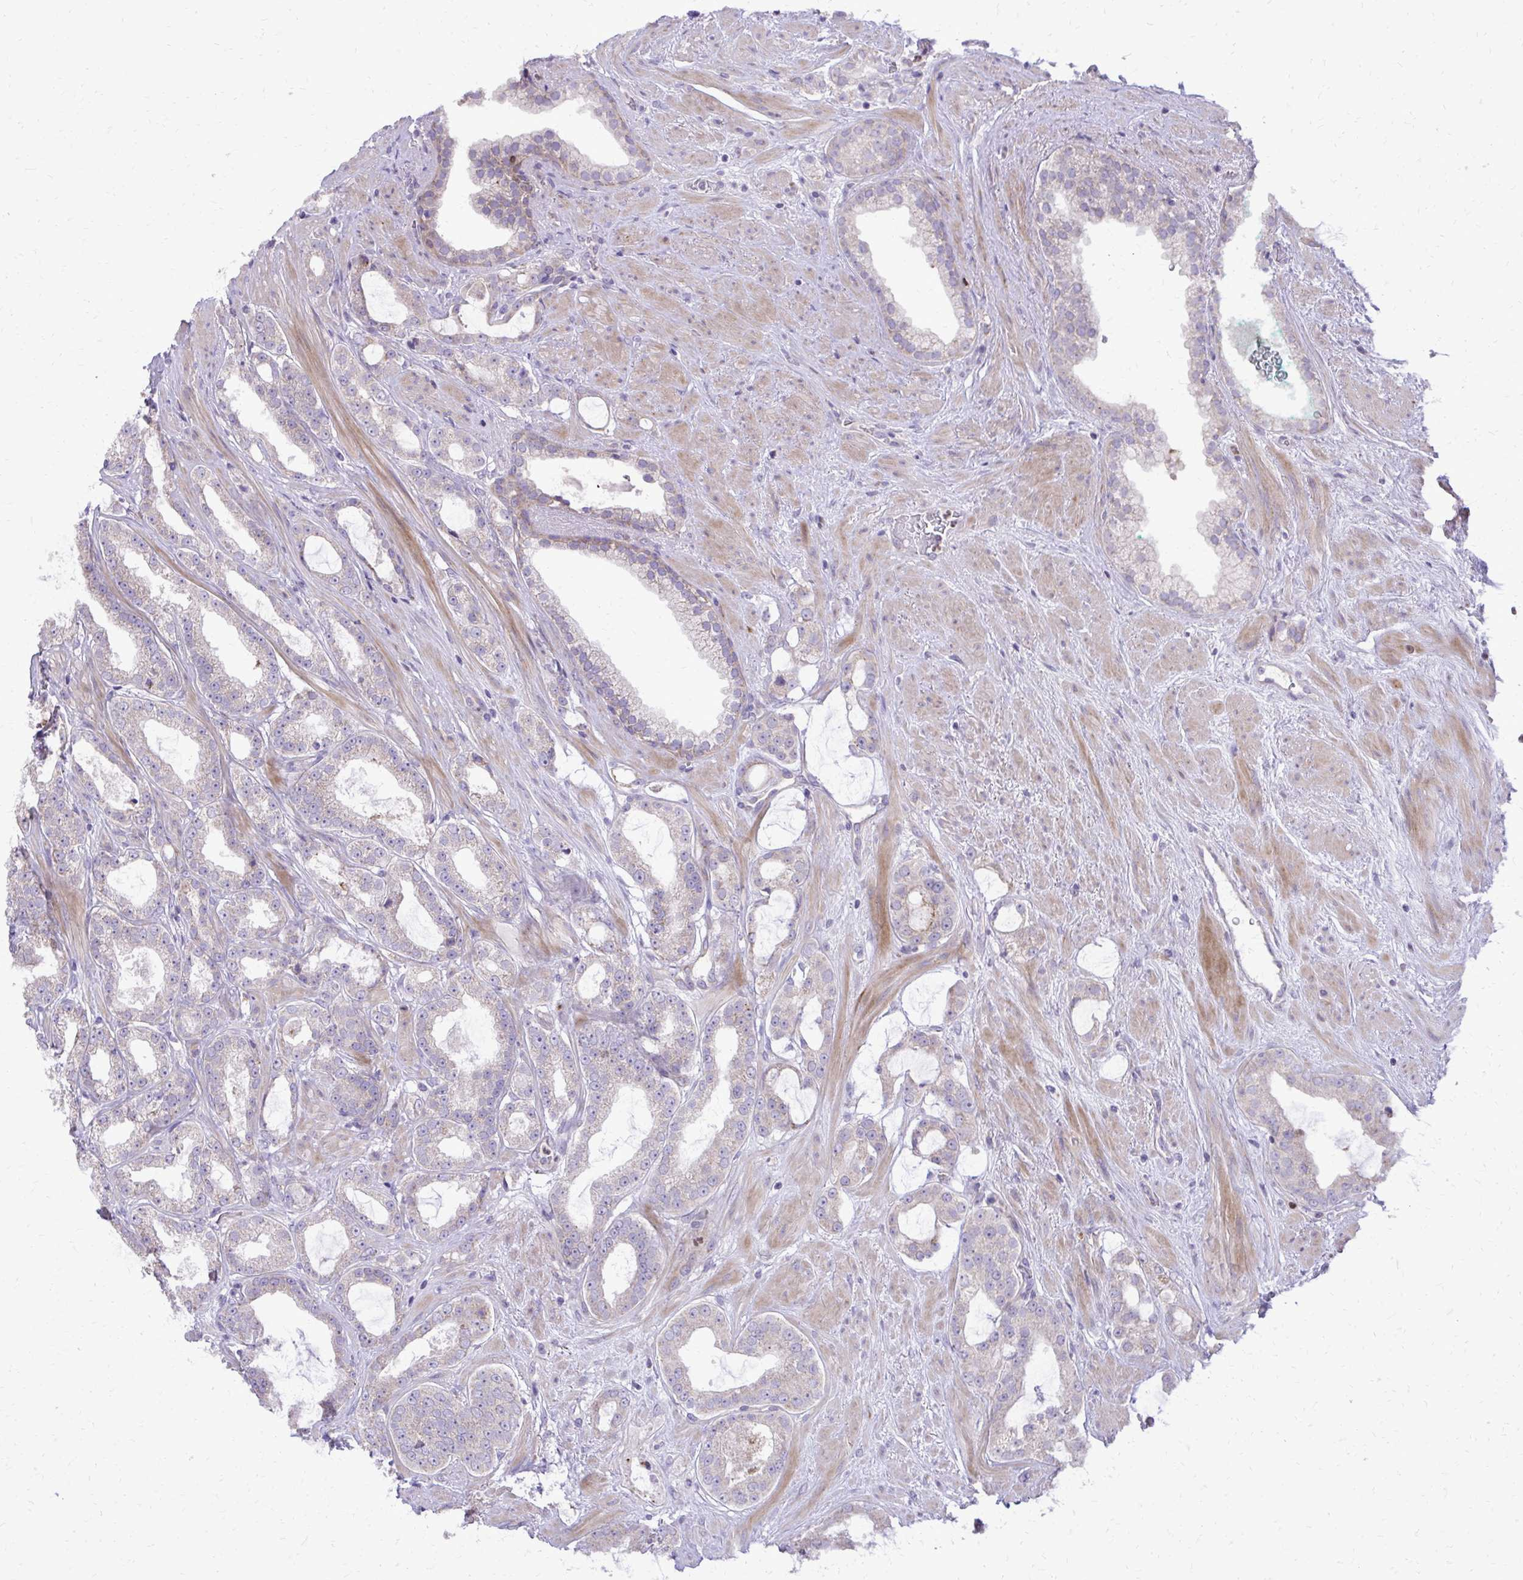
{"staining": {"intensity": "negative", "quantity": "none", "location": "none"}, "tissue": "prostate cancer", "cell_type": "Tumor cells", "image_type": "cancer", "snomed": [{"axis": "morphology", "description": "Adenocarcinoma, High grade"}, {"axis": "topography", "description": "Prostate"}], "caption": "Protein analysis of prostate cancer (adenocarcinoma (high-grade)) displays no significant expression in tumor cells.", "gene": "ABCC3", "patient": {"sex": "male", "age": 65}}